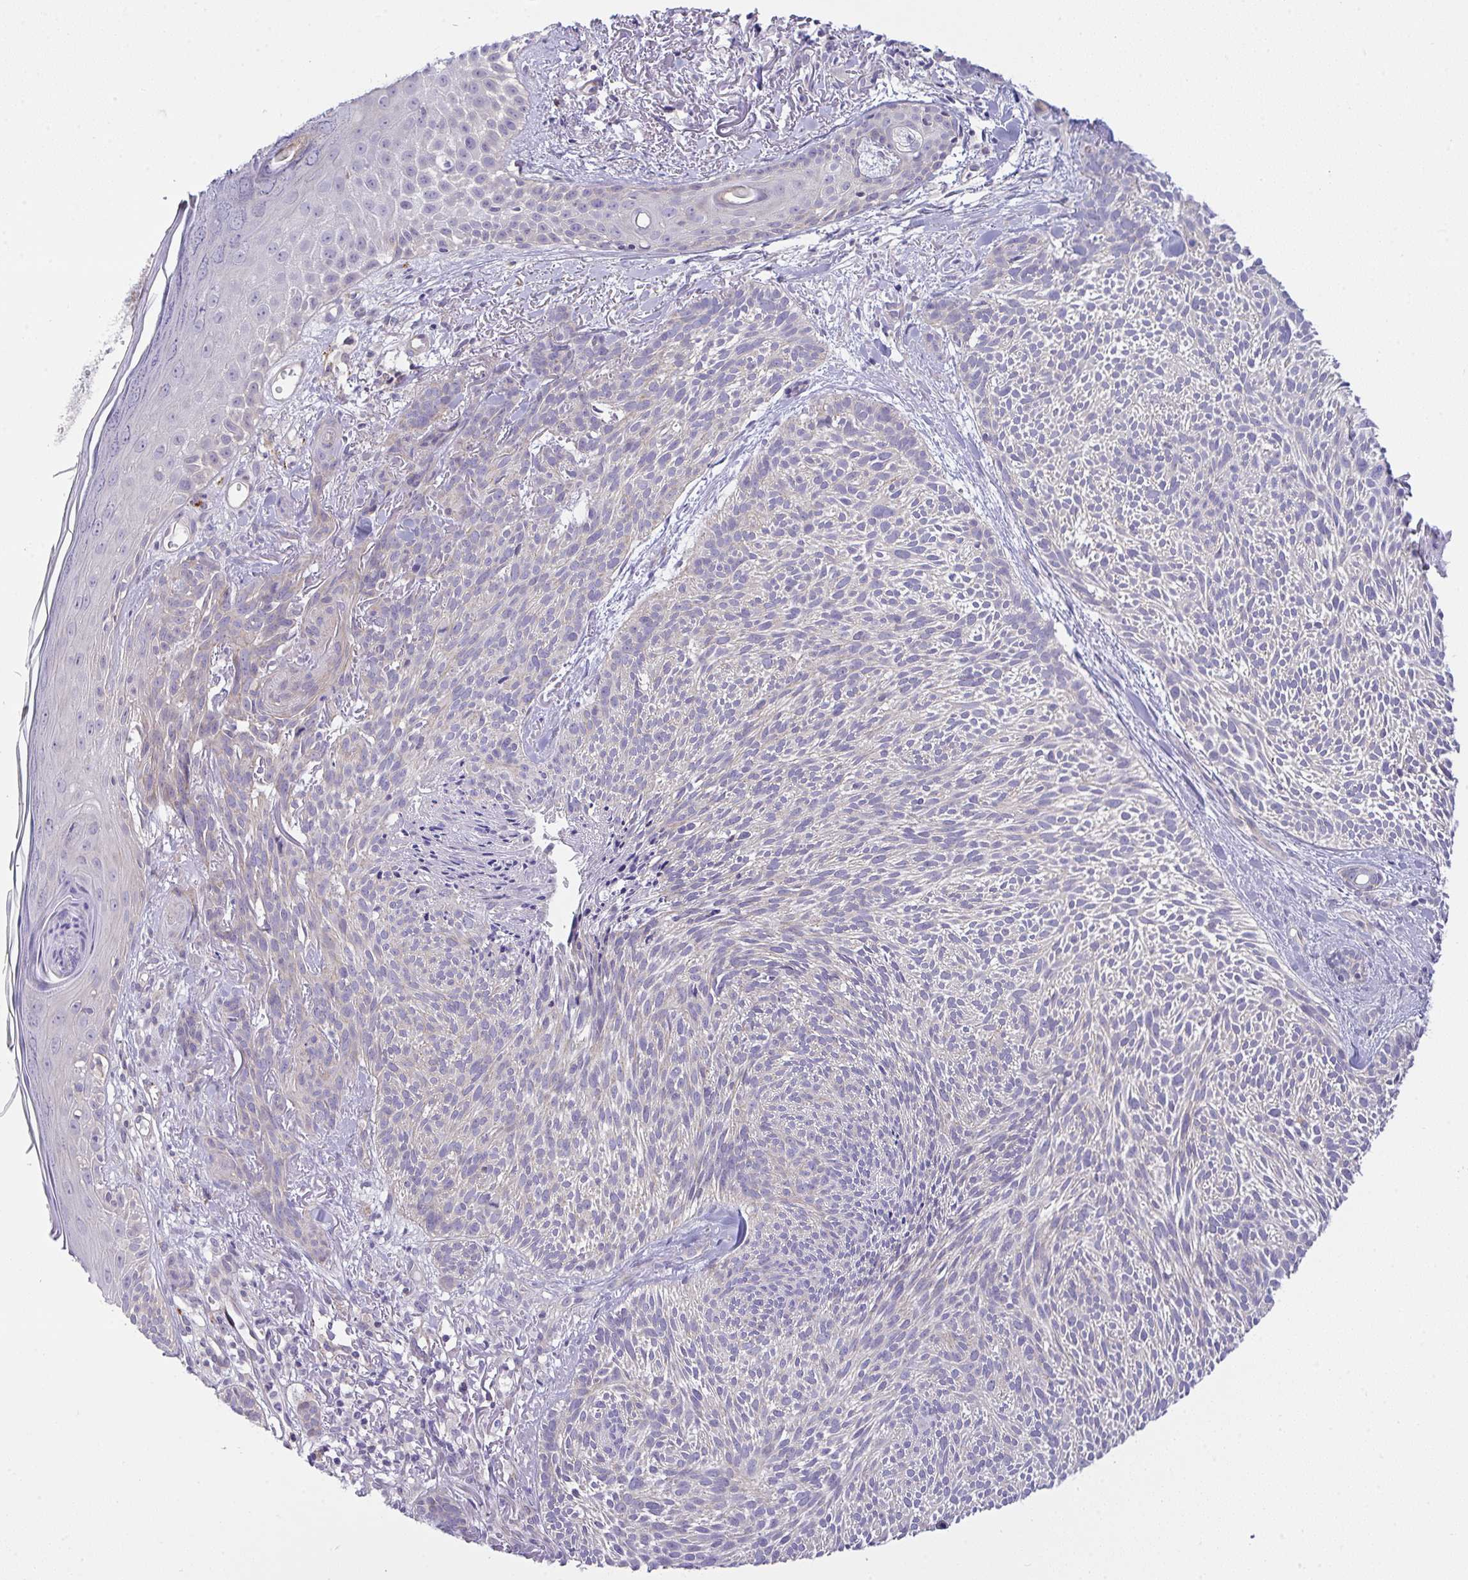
{"staining": {"intensity": "negative", "quantity": "none", "location": "none"}, "tissue": "skin cancer", "cell_type": "Tumor cells", "image_type": "cancer", "snomed": [{"axis": "morphology", "description": "Basal cell carcinoma"}, {"axis": "topography", "description": "Skin"}], "caption": "Immunohistochemistry (IHC) of human basal cell carcinoma (skin) exhibits no expression in tumor cells.", "gene": "HOXD12", "patient": {"sex": "female", "age": 78}}